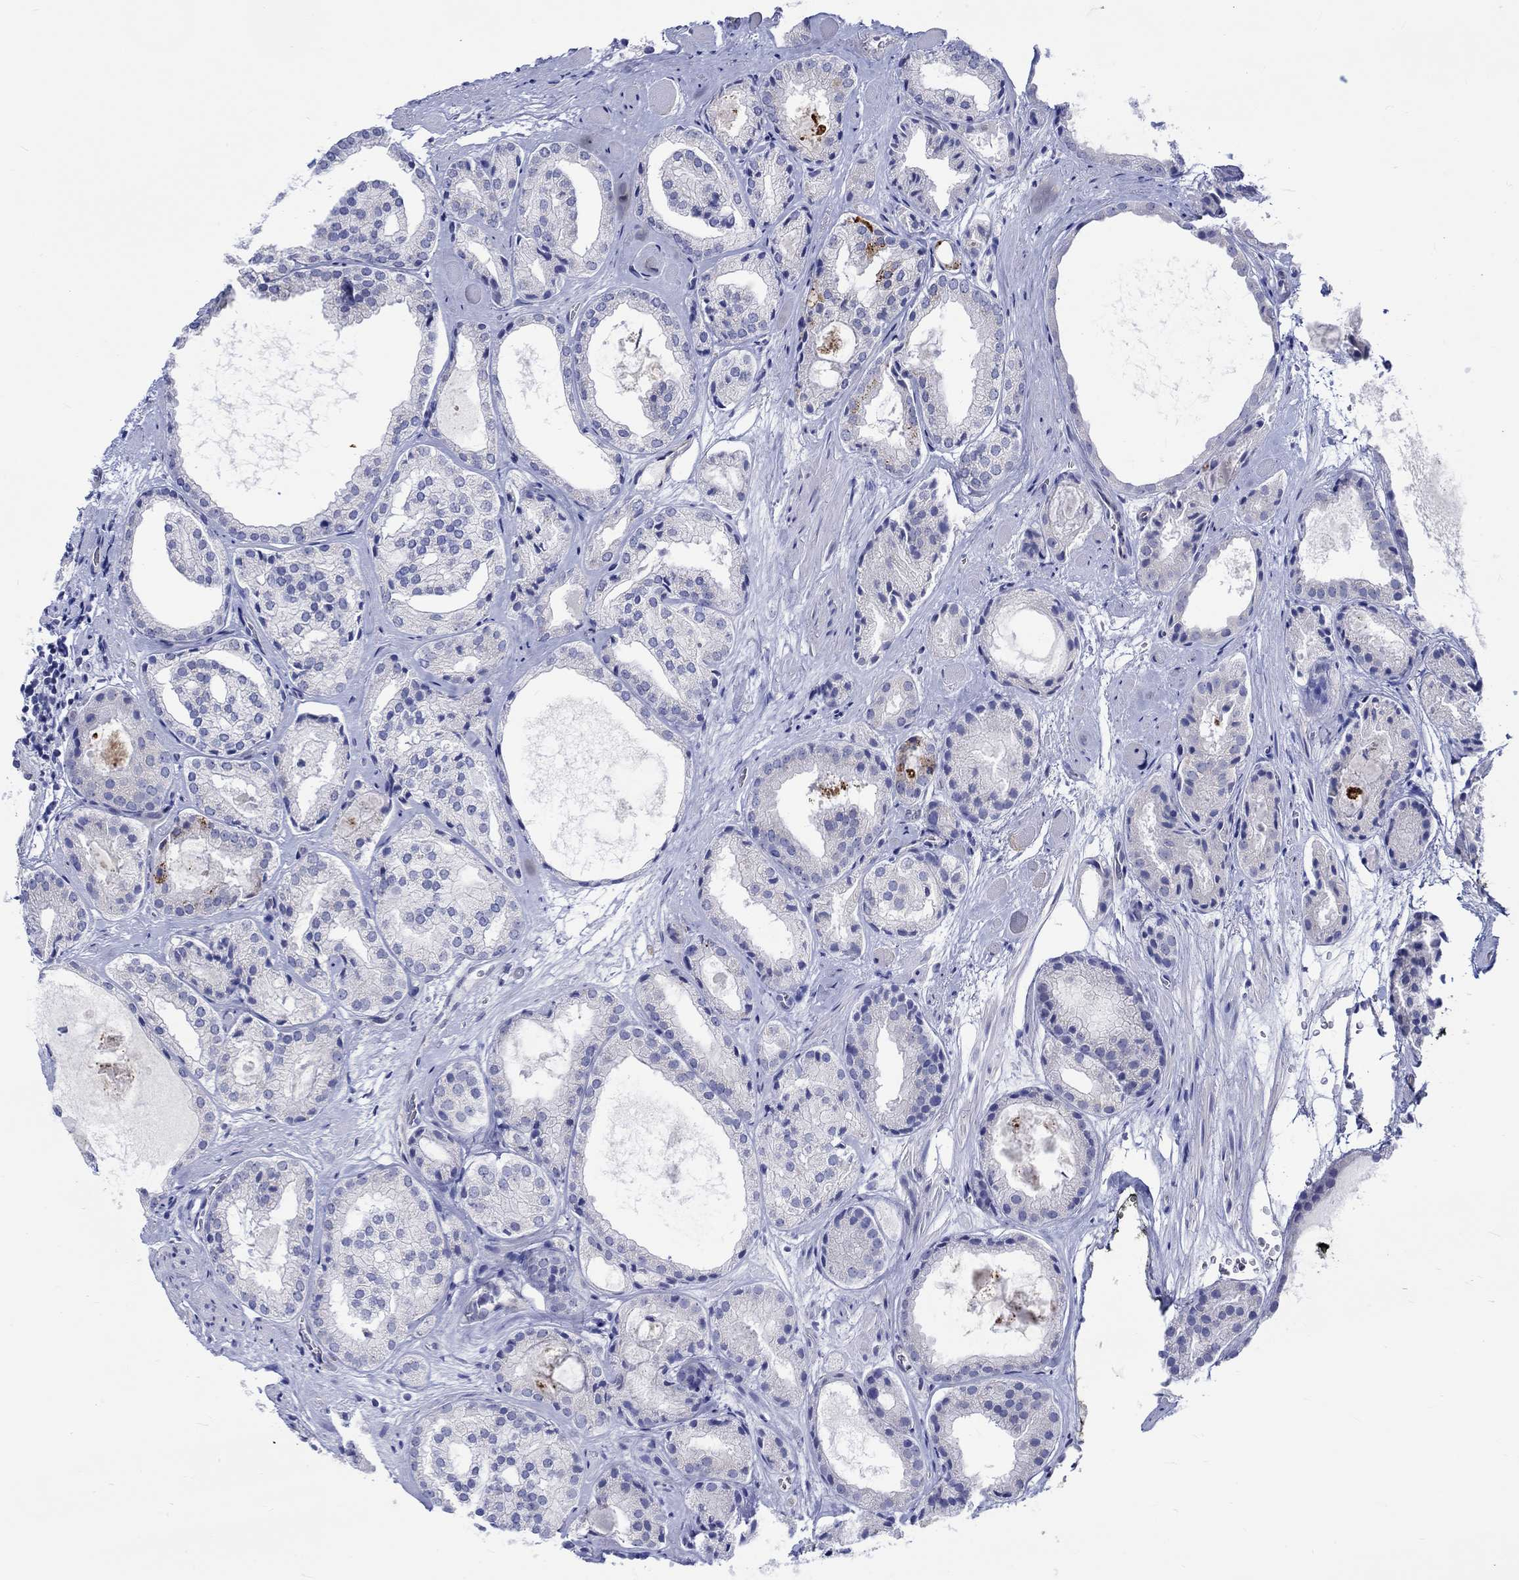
{"staining": {"intensity": "negative", "quantity": "none", "location": "none"}, "tissue": "prostate cancer", "cell_type": "Tumor cells", "image_type": "cancer", "snomed": [{"axis": "morphology", "description": "Adenocarcinoma, Low grade"}, {"axis": "topography", "description": "Prostate"}], "caption": "Immunohistochemistry (IHC) photomicrograph of adenocarcinoma (low-grade) (prostate) stained for a protein (brown), which shows no staining in tumor cells. The staining is performed using DAB brown chromogen with nuclei counter-stained in using hematoxylin.", "gene": "SH2D7", "patient": {"sex": "male", "age": 69}}